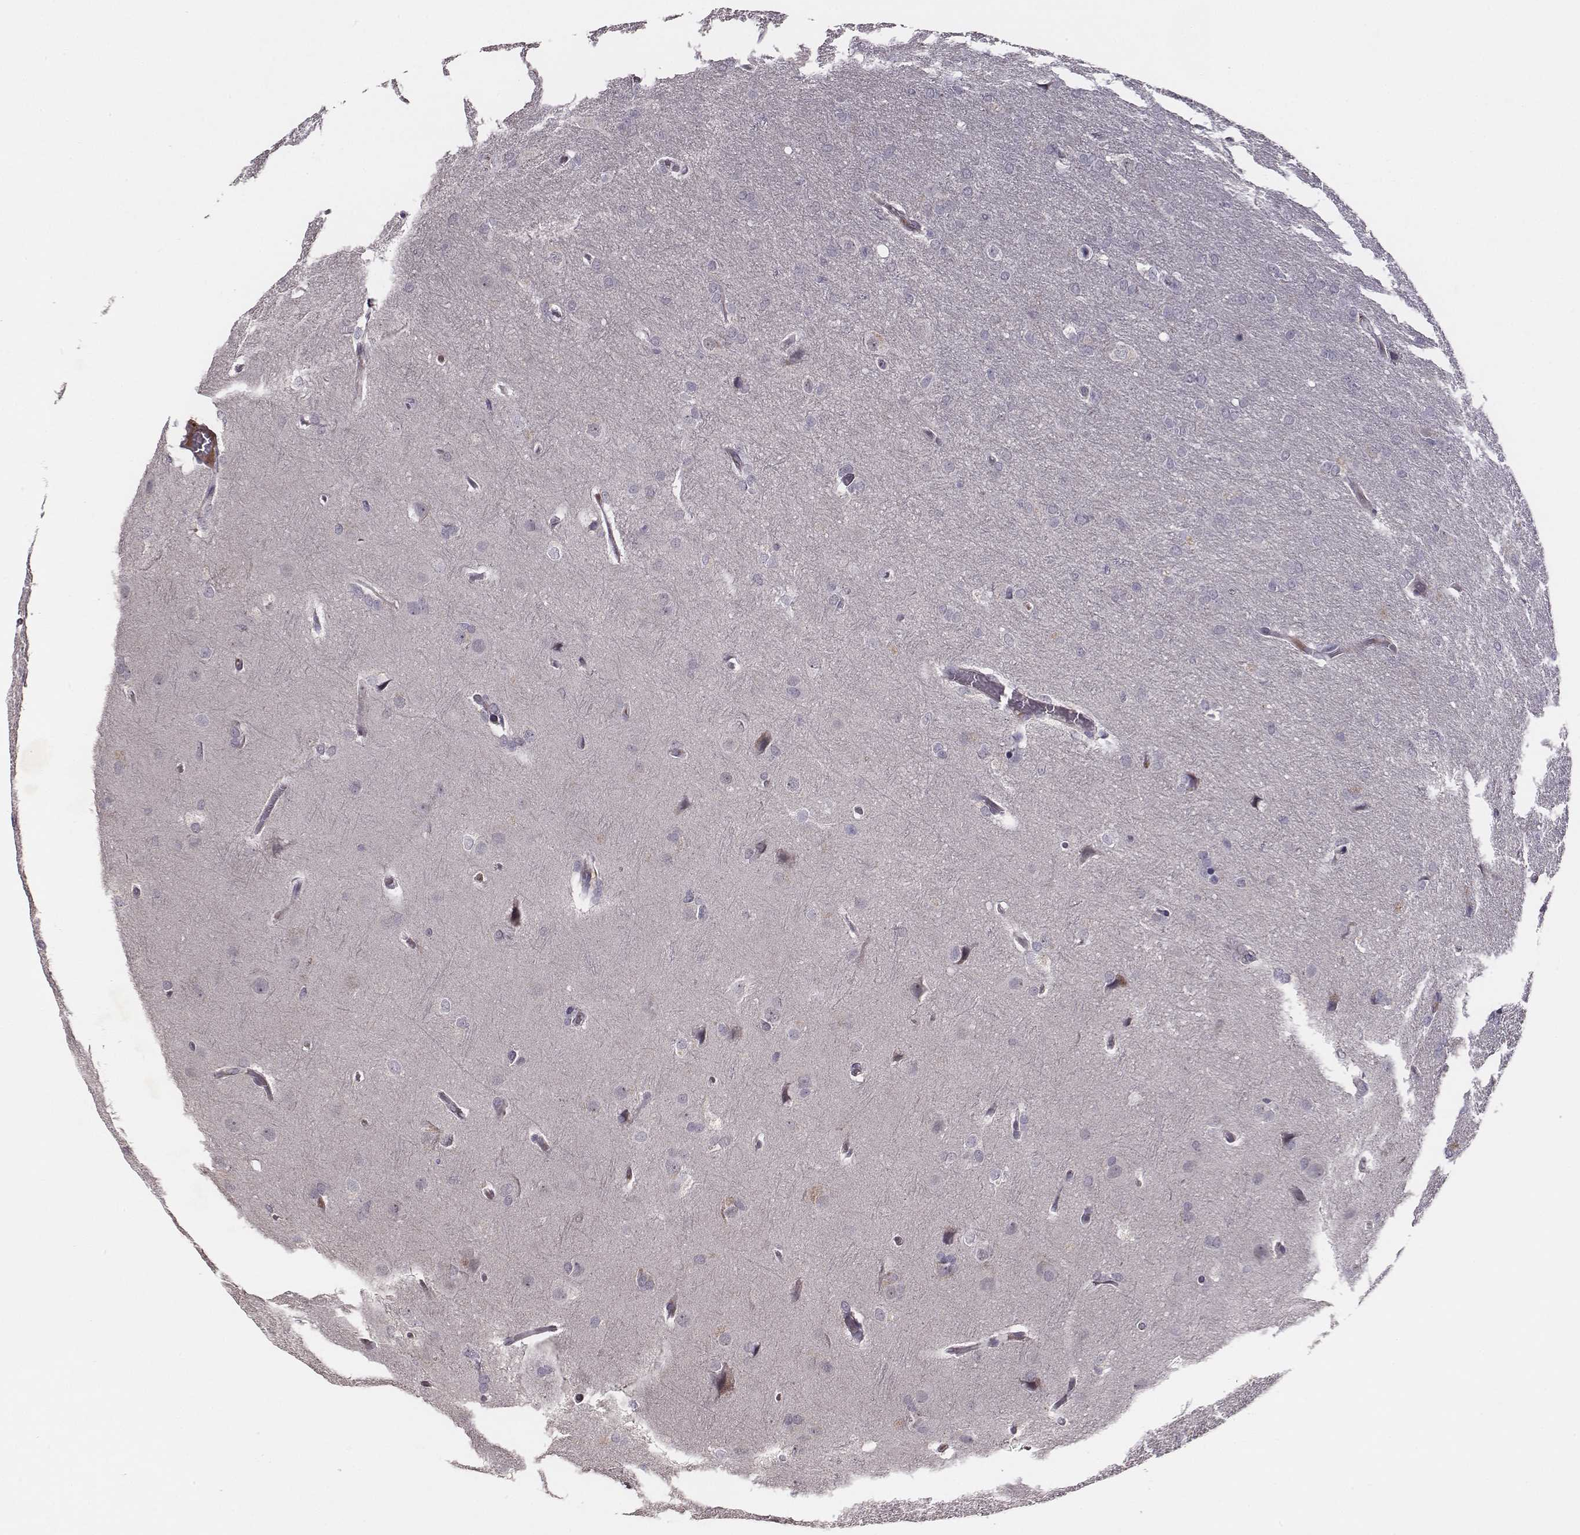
{"staining": {"intensity": "negative", "quantity": "none", "location": "none"}, "tissue": "glioma", "cell_type": "Tumor cells", "image_type": "cancer", "snomed": [{"axis": "morphology", "description": "Glioma, malignant, High grade"}, {"axis": "topography", "description": "Brain"}], "caption": "Immunohistochemistry of malignant glioma (high-grade) reveals no staining in tumor cells.", "gene": "SLC22A6", "patient": {"sex": "male", "age": 53}}